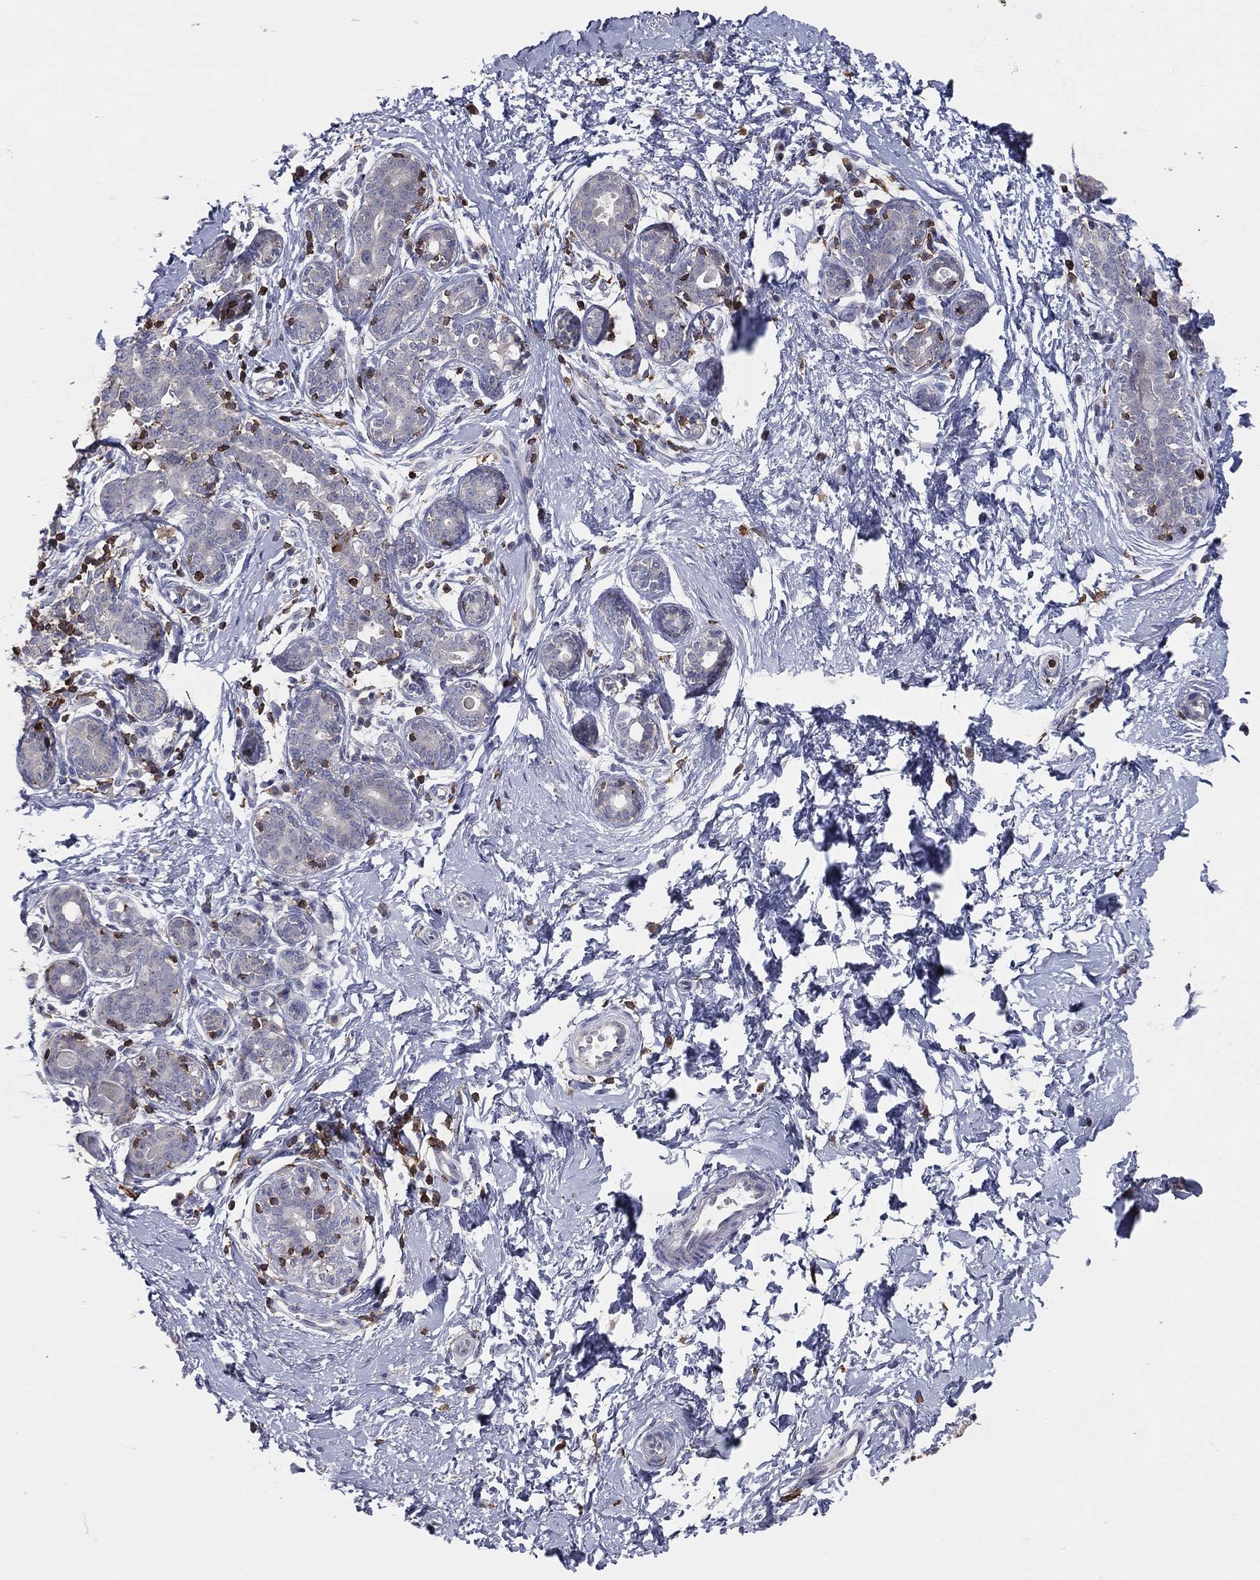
{"staining": {"intensity": "negative", "quantity": "none", "location": "none"}, "tissue": "breast", "cell_type": "Adipocytes", "image_type": "normal", "snomed": [{"axis": "morphology", "description": "Normal tissue, NOS"}, {"axis": "topography", "description": "Breast"}], "caption": "Micrograph shows no significant protein positivity in adipocytes of benign breast.", "gene": "PSTPIP1", "patient": {"sex": "female", "age": 37}}